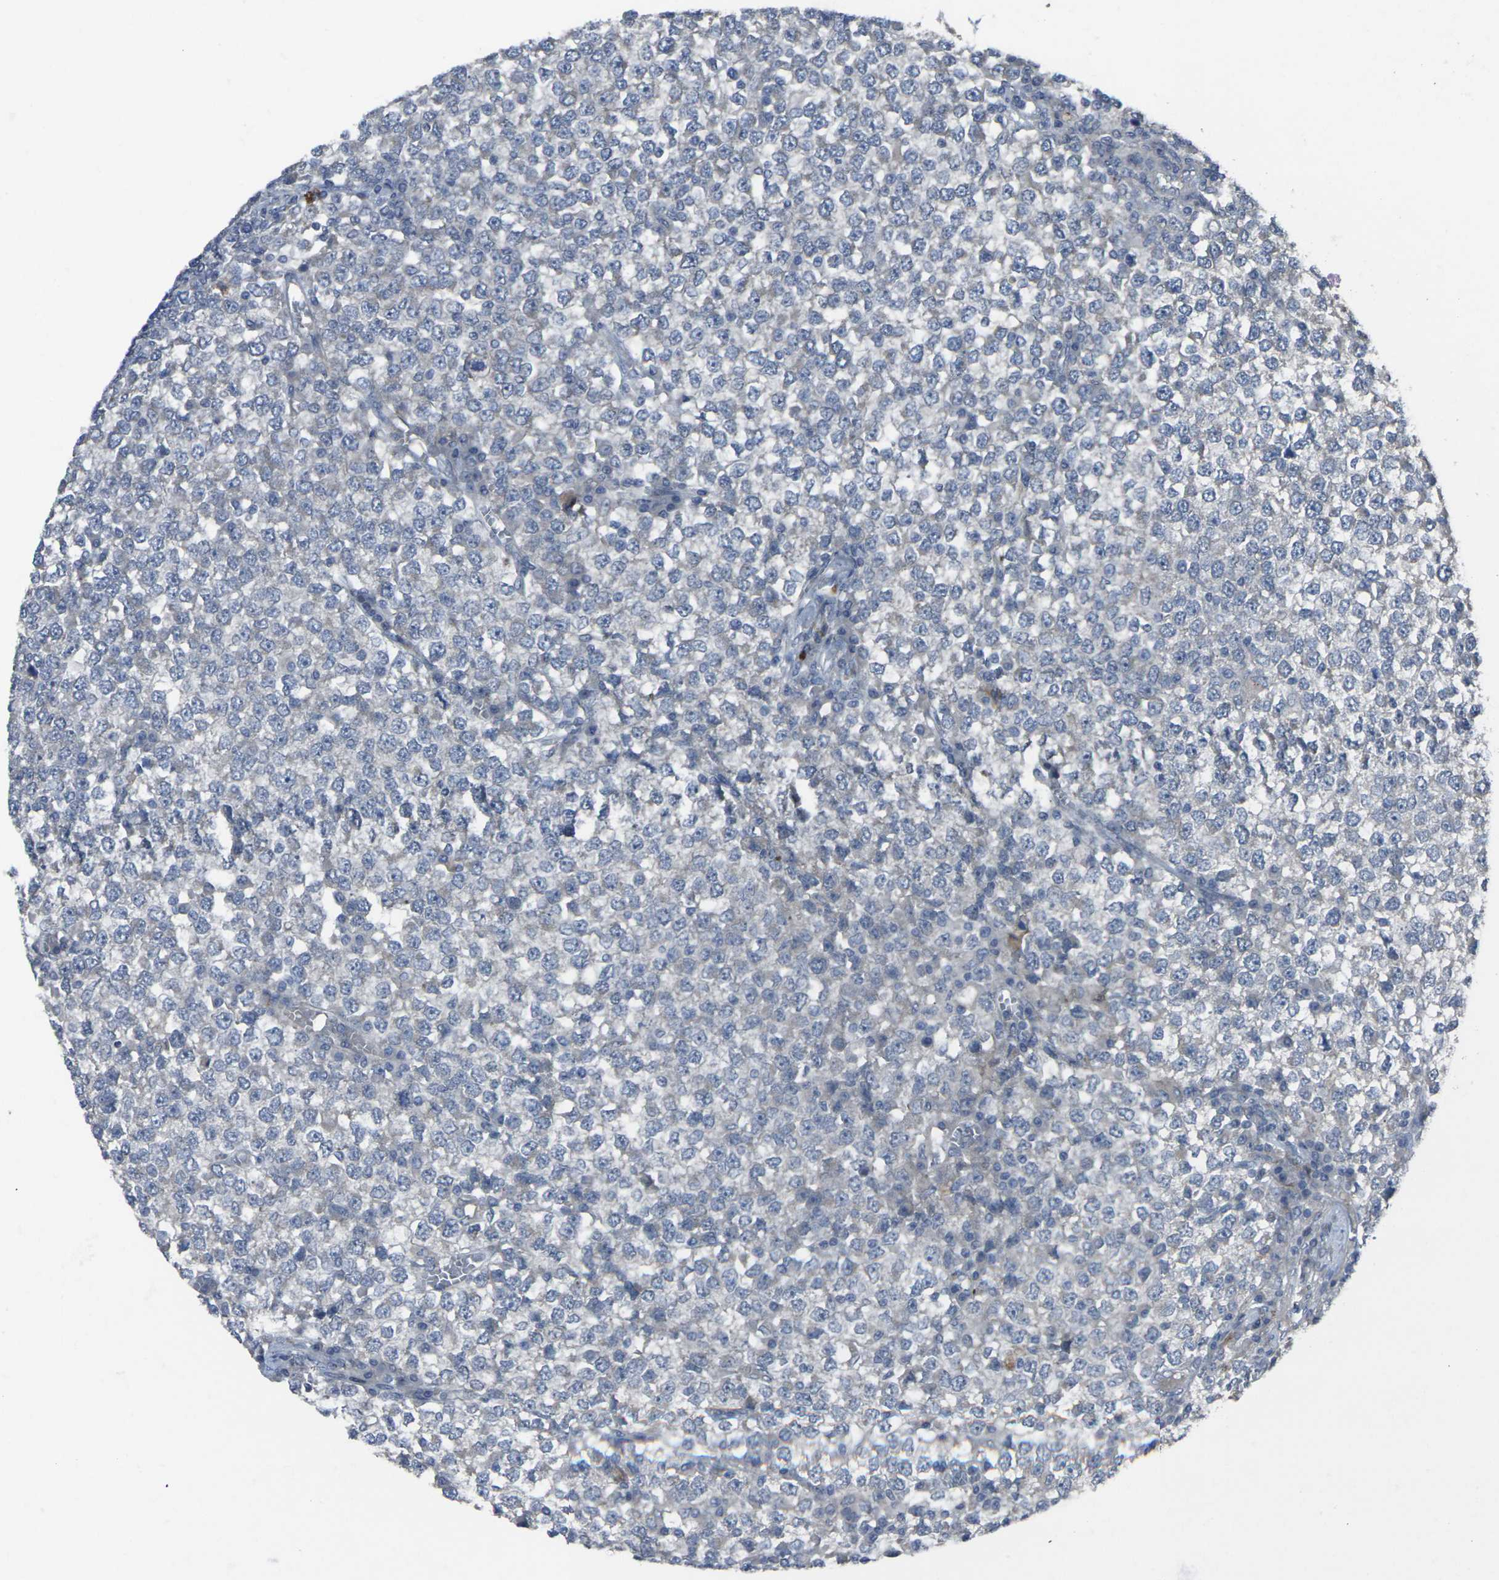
{"staining": {"intensity": "negative", "quantity": "none", "location": "none"}, "tissue": "testis cancer", "cell_type": "Tumor cells", "image_type": "cancer", "snomed": [{"axis": "morphology", "description": "Seminoma, NOS"}, {"axis": "topography", "description": "Testis"}], "caption": "The photomicrograph exhibits no staining of tumor cells in testis seminoma.", "gene": "CCR10", "patient": {"sex": "male", "age": 65}}